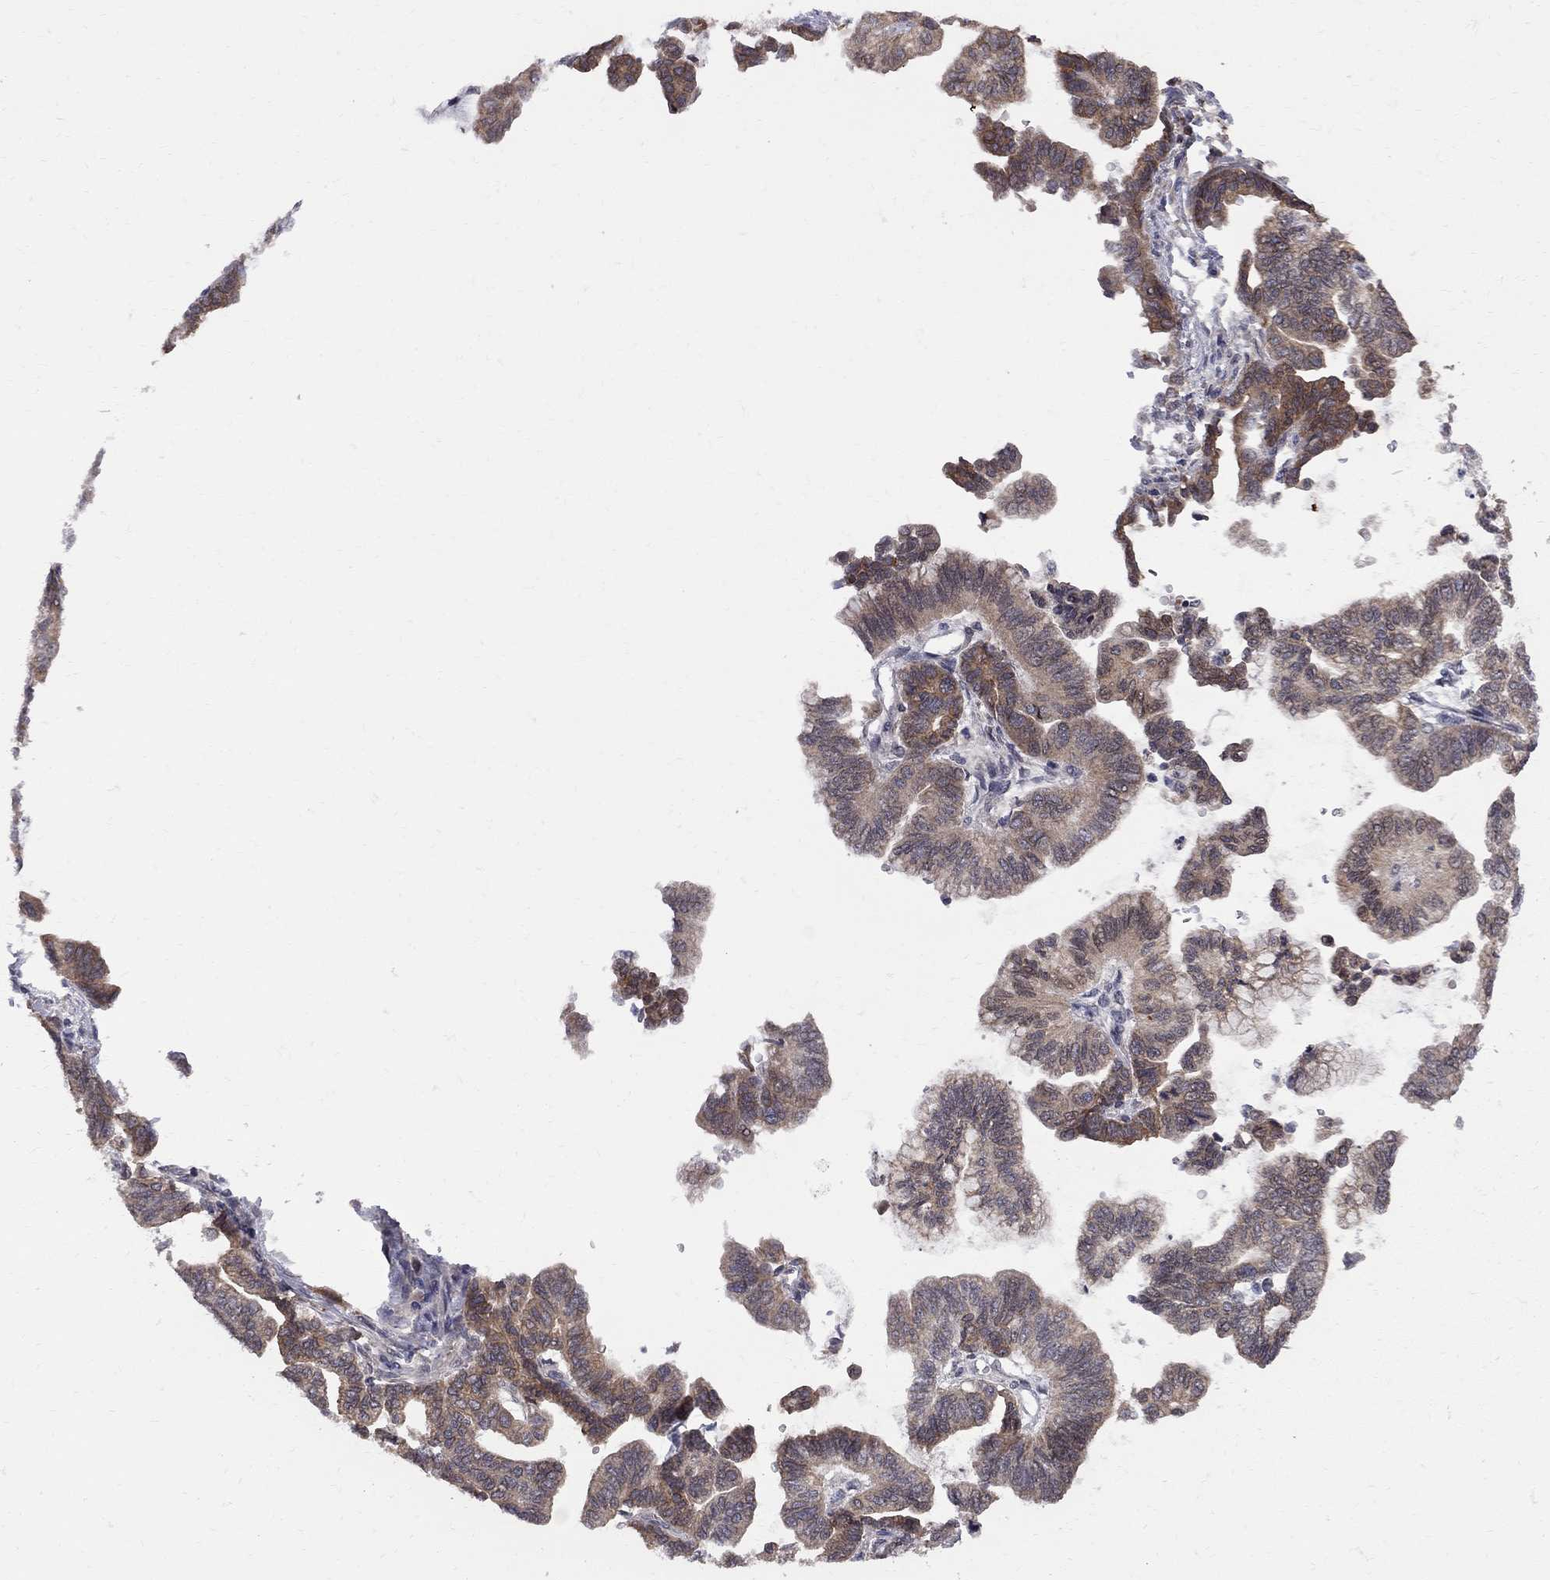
{"staining": {"intensity": "moderate", "quantity": ">75%", "location": "cytoplasmic/membranous"}, "tissue": "stomach cancer", "cell_type": "Tumor cells", "image_type": "cancer", "snomed": [{"axis": "morphology", "description": "Adenocarcinoma, NOS"}, {"axis": "topography", "description": "Stomach"}], "caption": "Human adenocarcinoma (stomach) stained for a protein (brown) exhibits moderate cytoplasmic/membranous positive expression in about >75% of tumor cells.", "gene": "CNOT11", "patient": {"sex": "male", "age": 83}}